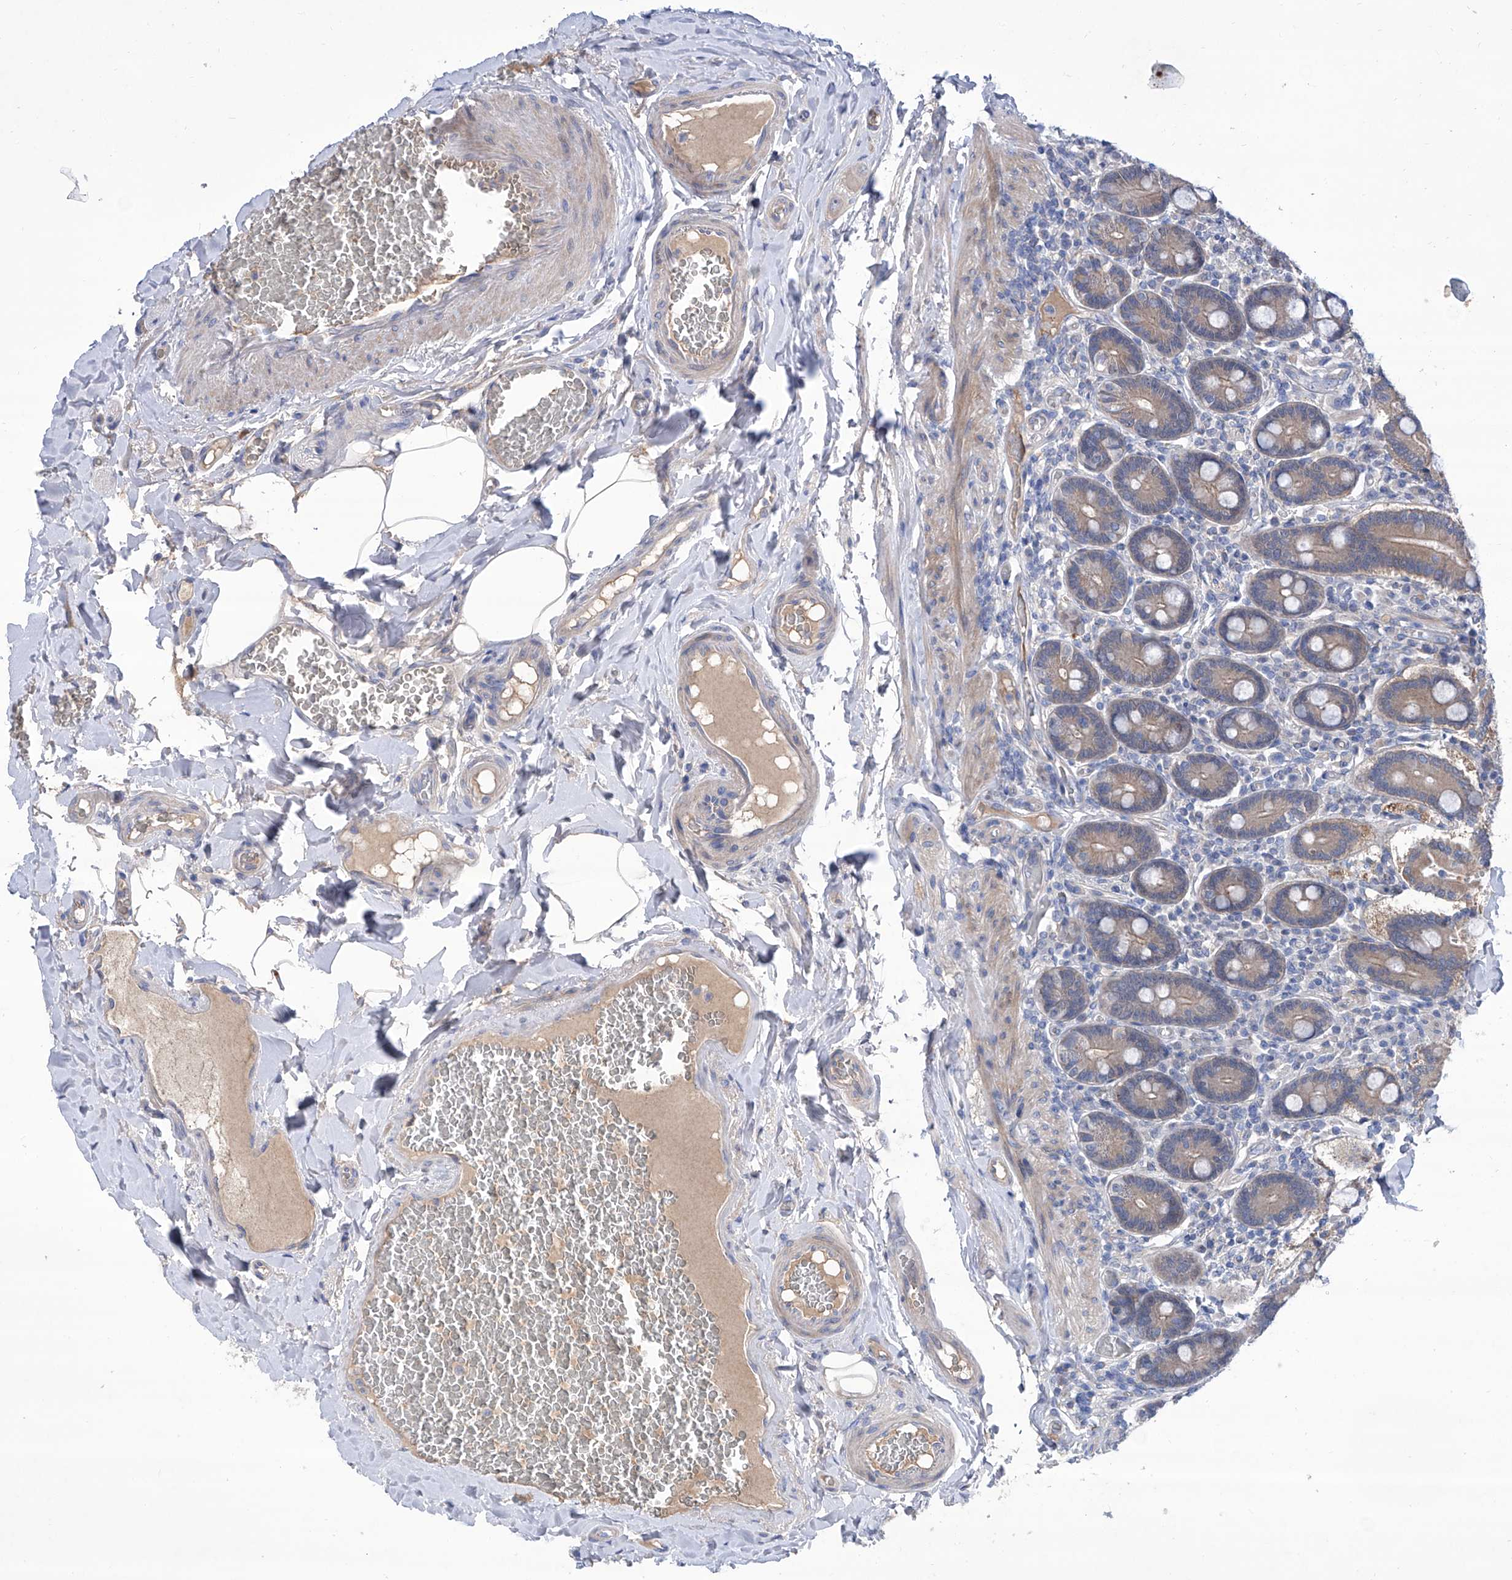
{"staining": {"intensity": "moderate", "quantity": "25%-75%", "location": "cytoplasmic/membranous"}, "tissue": "duodenum", "cell_type": "Glandular cells", "image_type": "normal", "snomed": [{"axis": "morphology", "description": "Normal tissue, NOS"}, {"axis": "topography", "description": "Duodenum"}], "caption": "A photomicrograph of human duodenum stained for a protein exhibits moderate cytoplasmic/membranous brown staining in glandular cells. (IHC, brightfield microscopy, high magnification).", "gene": "SRBD1", "patient": {"sex": "female", "age": 62}}